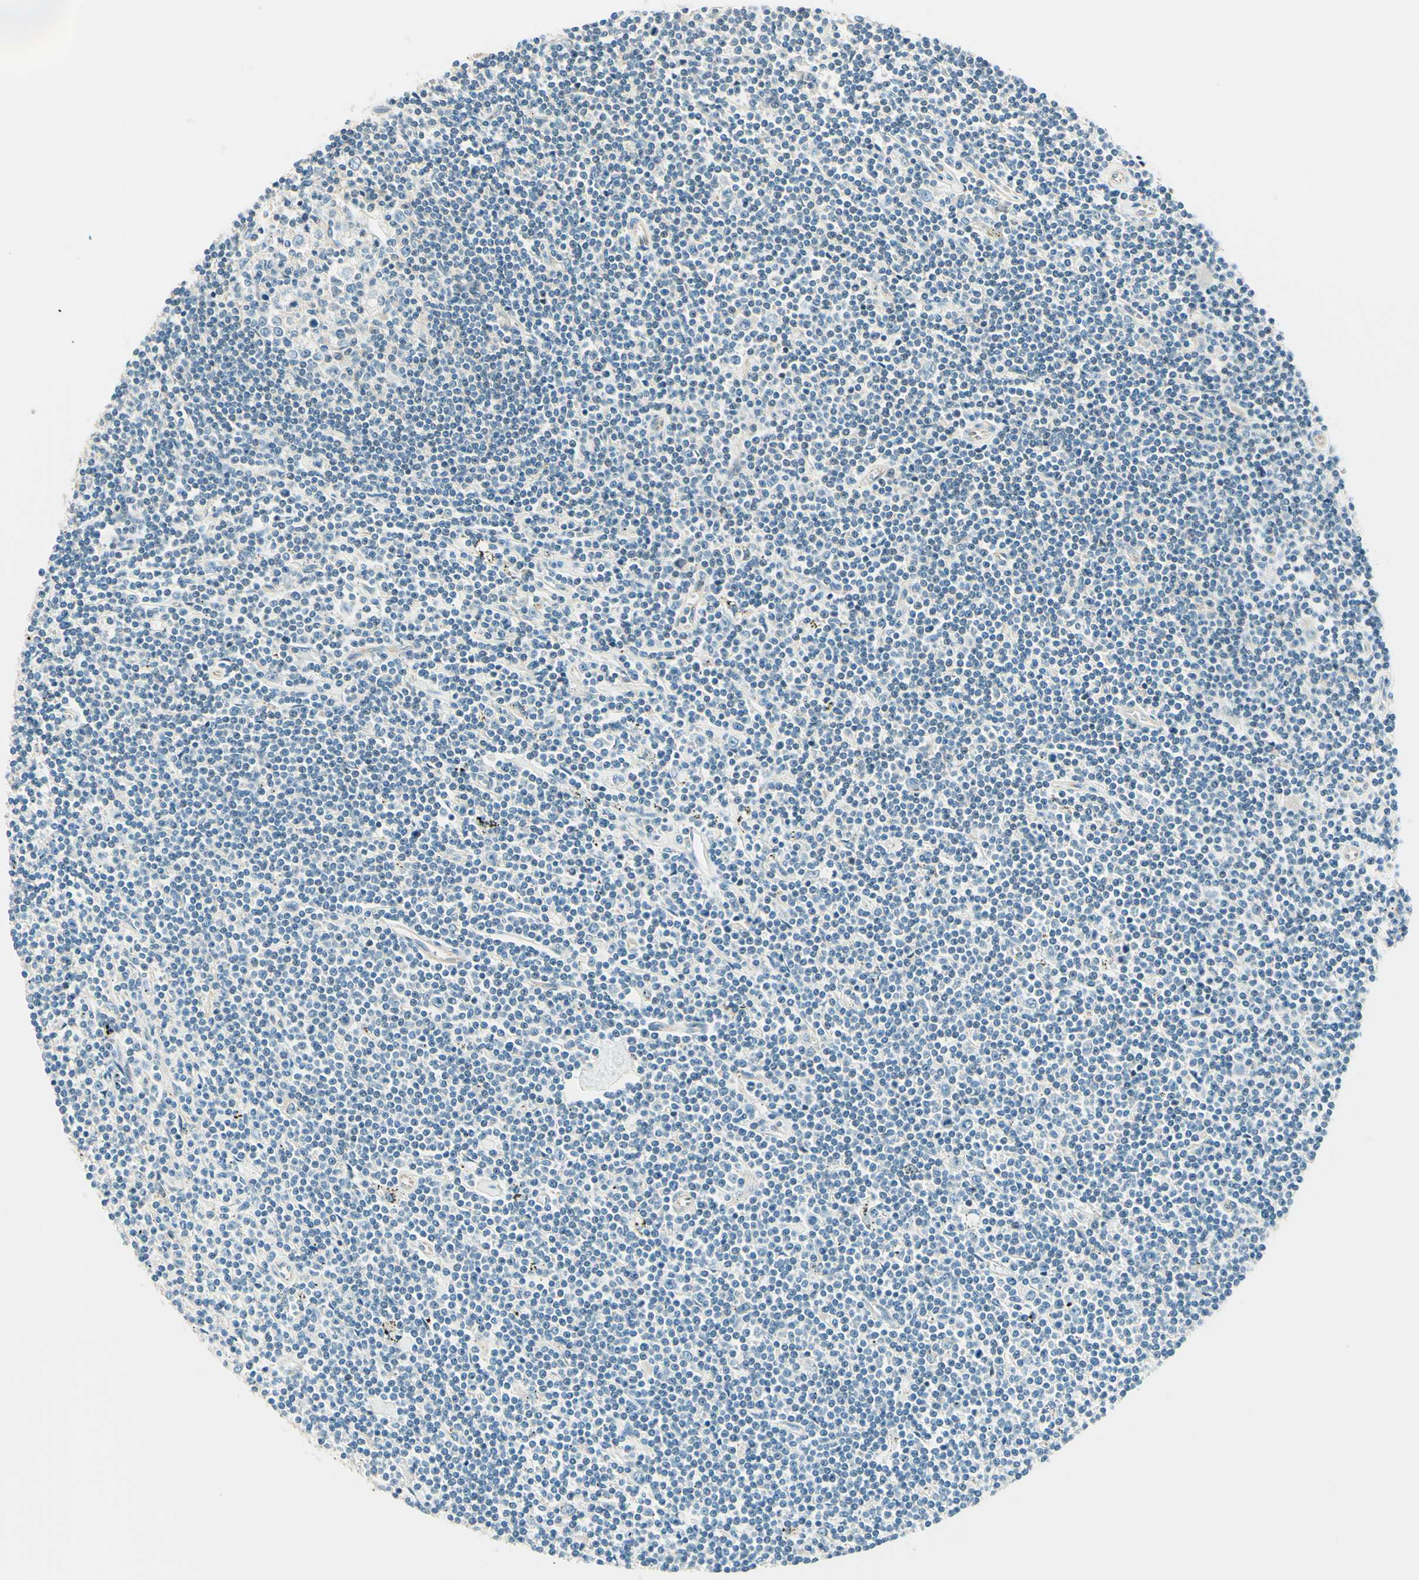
{"staining": {"intensity": "negative", "quantity": "none", "location": "none"}, "tissue": "lymphoma", "cell_type": "Tumor cells", "image_type": "cancer", "snomed": [{"axis": "morphology", "description": "Malignant lymphoma, non-Hodgkin's type, Low grade"}, {"axis": "topography", "description": "Spleen"}], "caption": "This image is of lymphoma stained with IHC to label a protein in brown with the nuclei are counter-stained blue. There is no expression in tumor cells.", "gene": "TAOK2", "patient": {"sex": "male", "age": 76}}